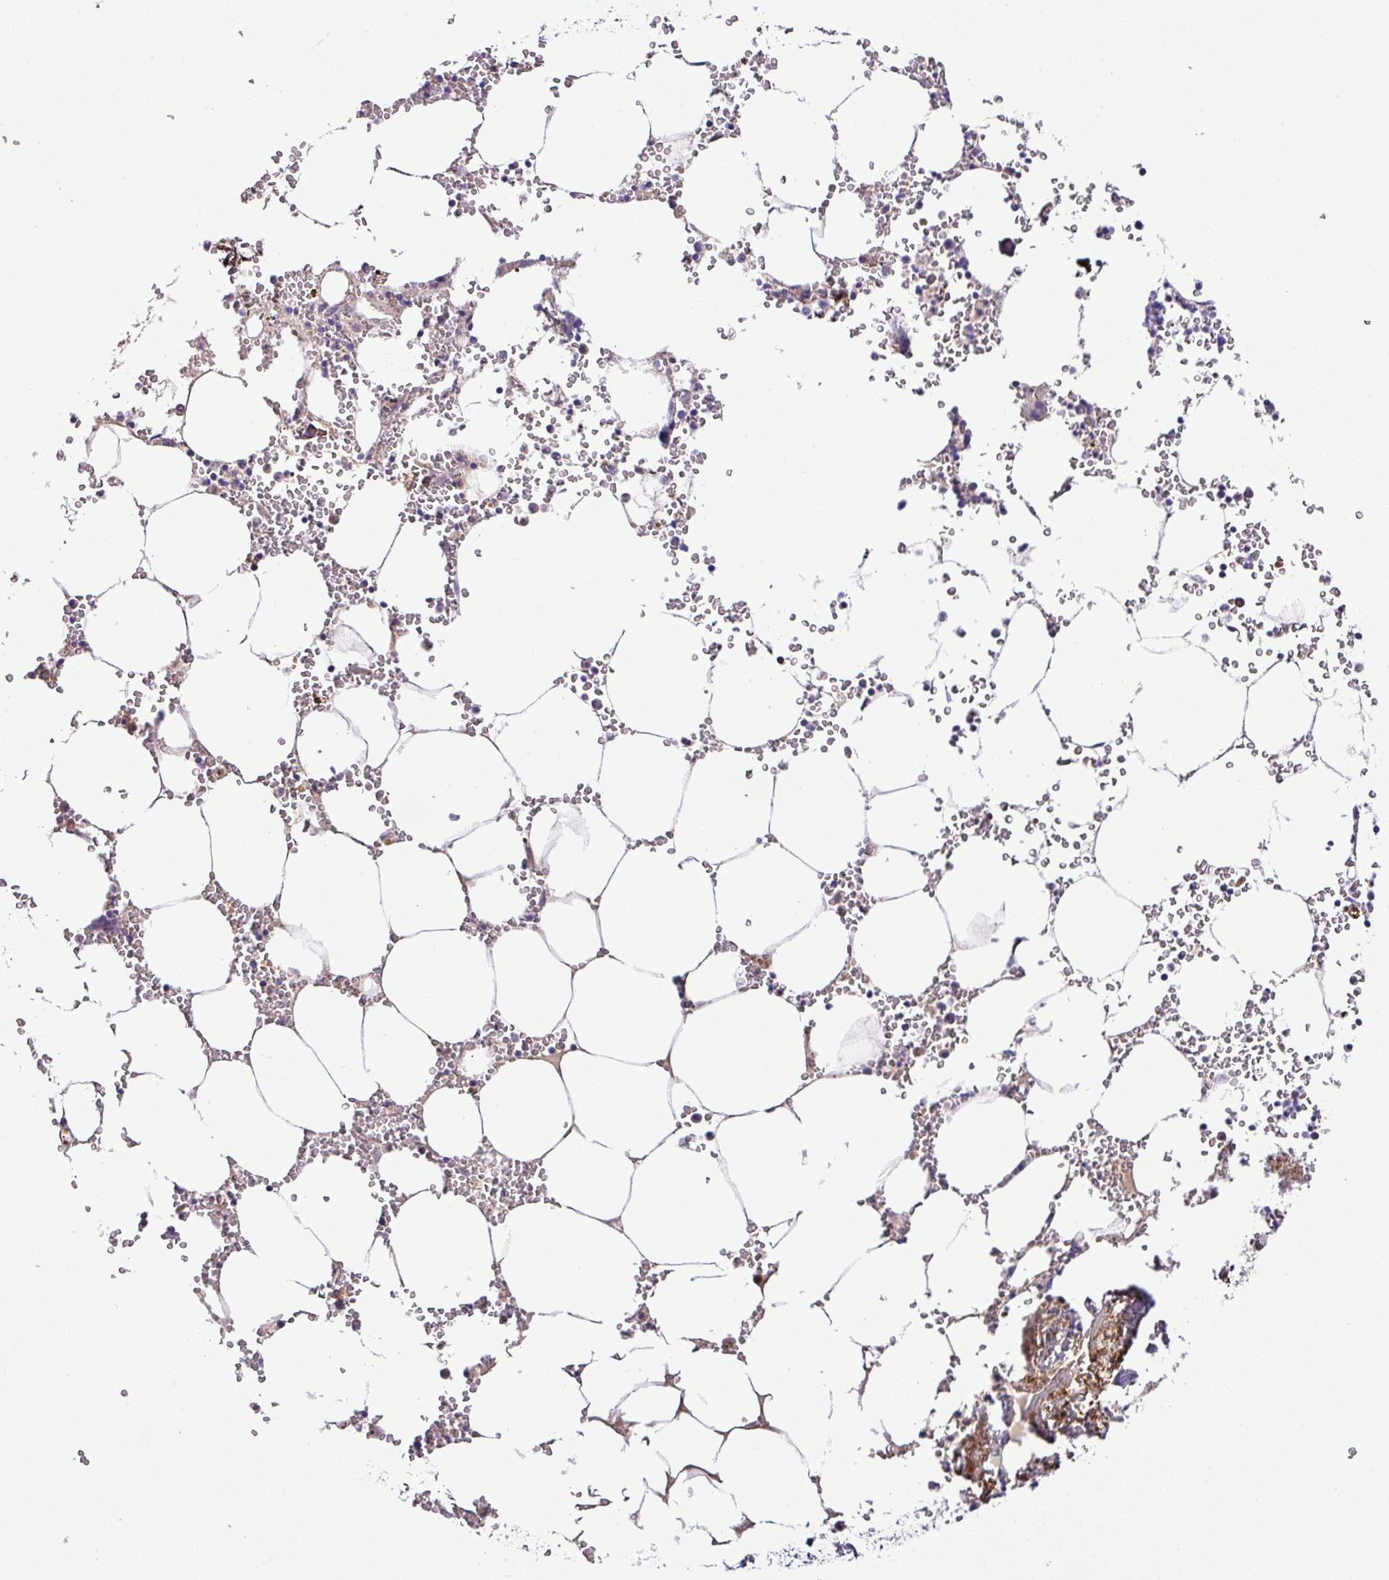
{"staining": {"intensity": "moderate", "quantity": "<25%", "location": "cytoplasmic/membranous"}, "tissue": "bone marrow", "cell_type": "Hematopoietic cells", "image_type": "normal", "snomed": [{"axis": "morphology", "description": "Normal tissue, NOS"}, {"axis": "topography", "description": "Bone marrow"}], "caption": "This is a photomicrograph of IHC staining of normal bone marrow, which shows moderate positivity in the cytoplasmic/membranous of hematopoietic cells.", "gene": "TMEM107", "patient": {"sex": "male", "age": 54}}